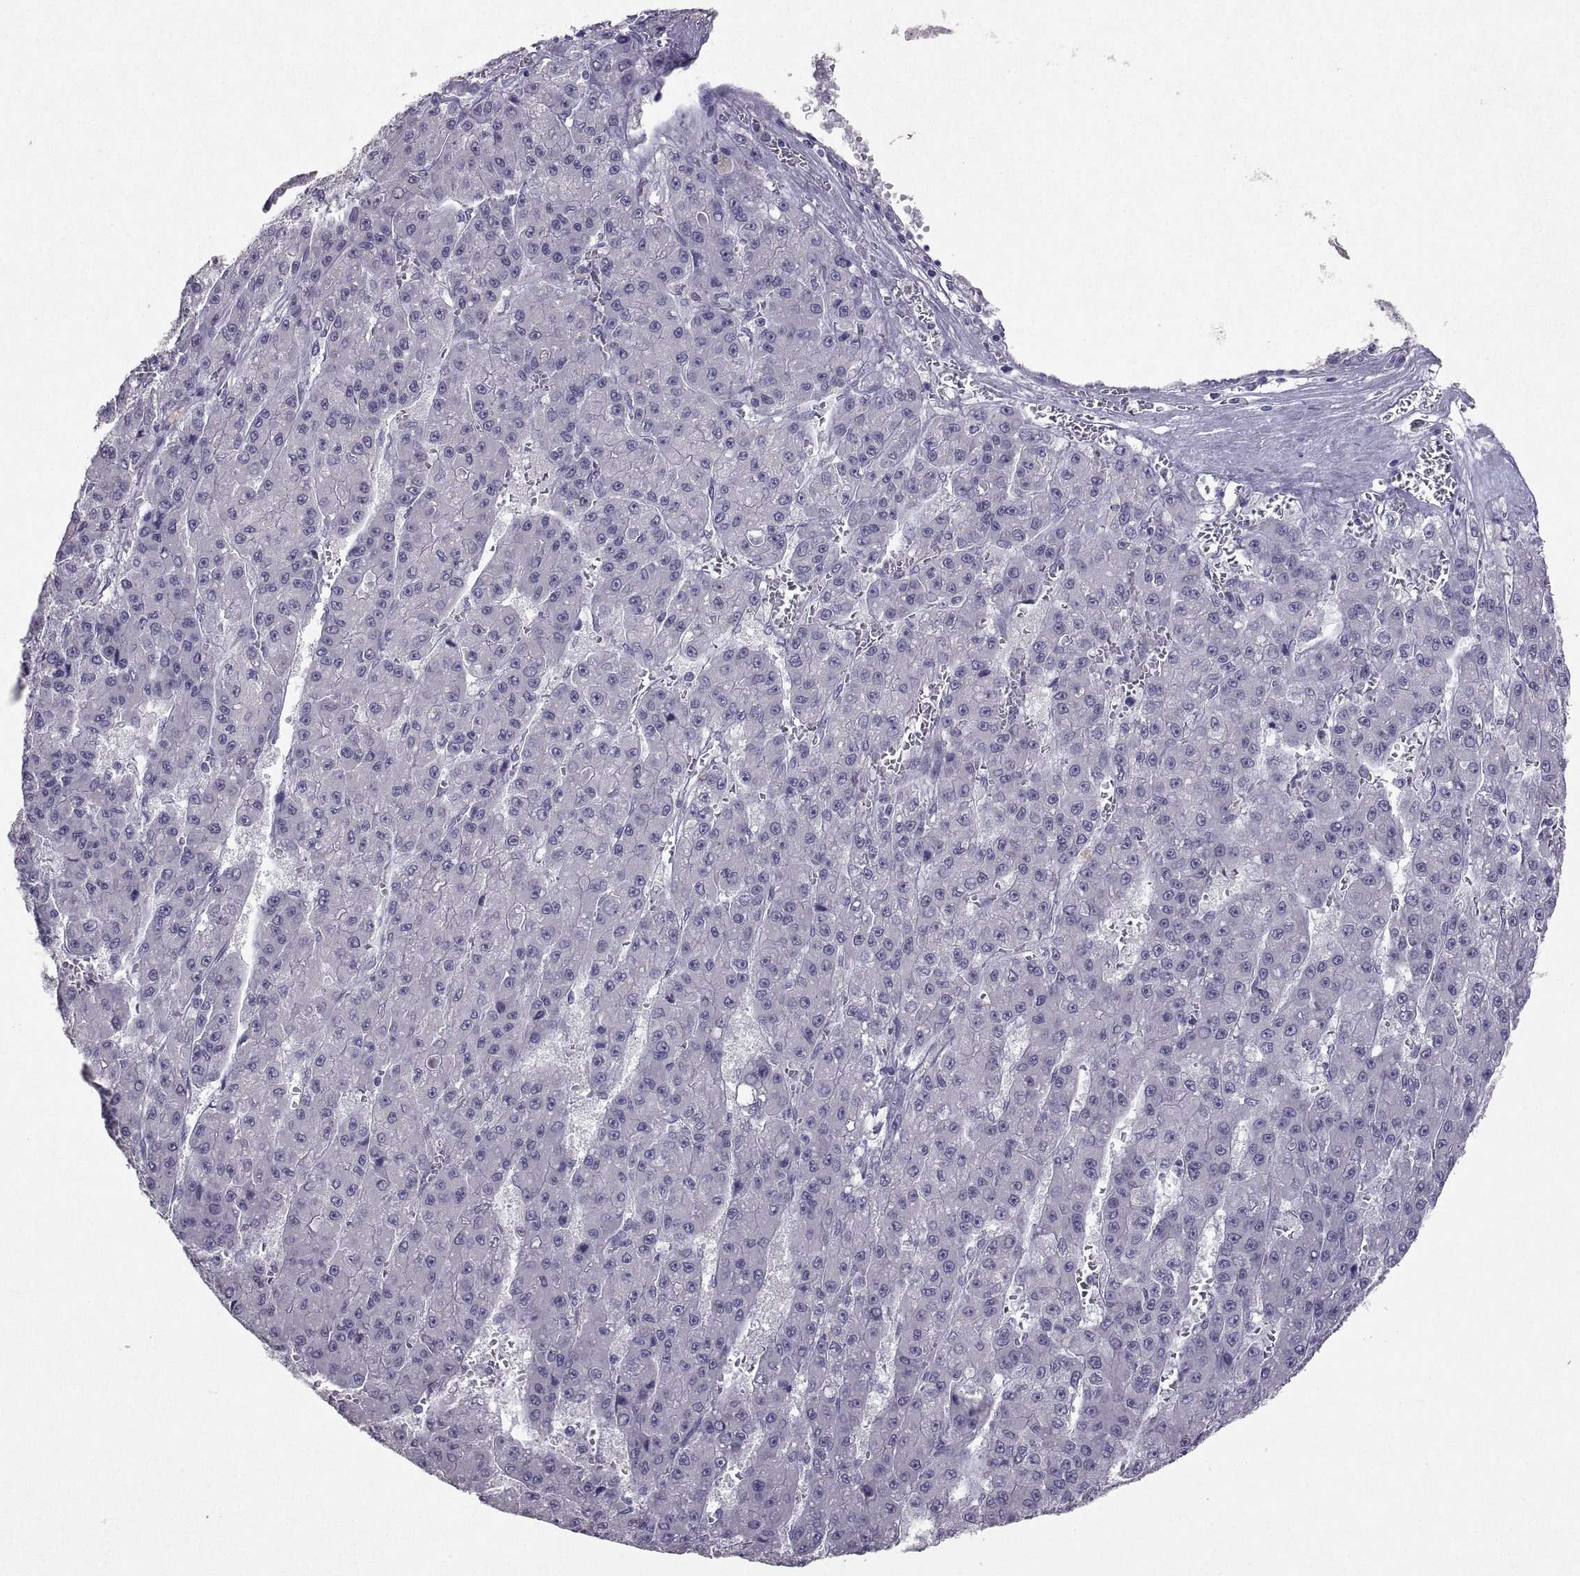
{"staining": {"intensity": "negative", "quantity": "none", "location": "none"}, "tissue": "liver cancer", "cell_type": "Tumor cells", "image_type": "cancer", "snomed": [{"axis": "morphology", "description": "Carcinoma, Hepatocellular, NOS"}, {"axis": "topography", "description": "Liver"}], "caption": "There is no significant expression in tumor cells of hepatocellular carcinoma (liver). Nuclei are stained in blue.", "gene": "SOX21", "patient": {"sex": "male", "age": 70}}